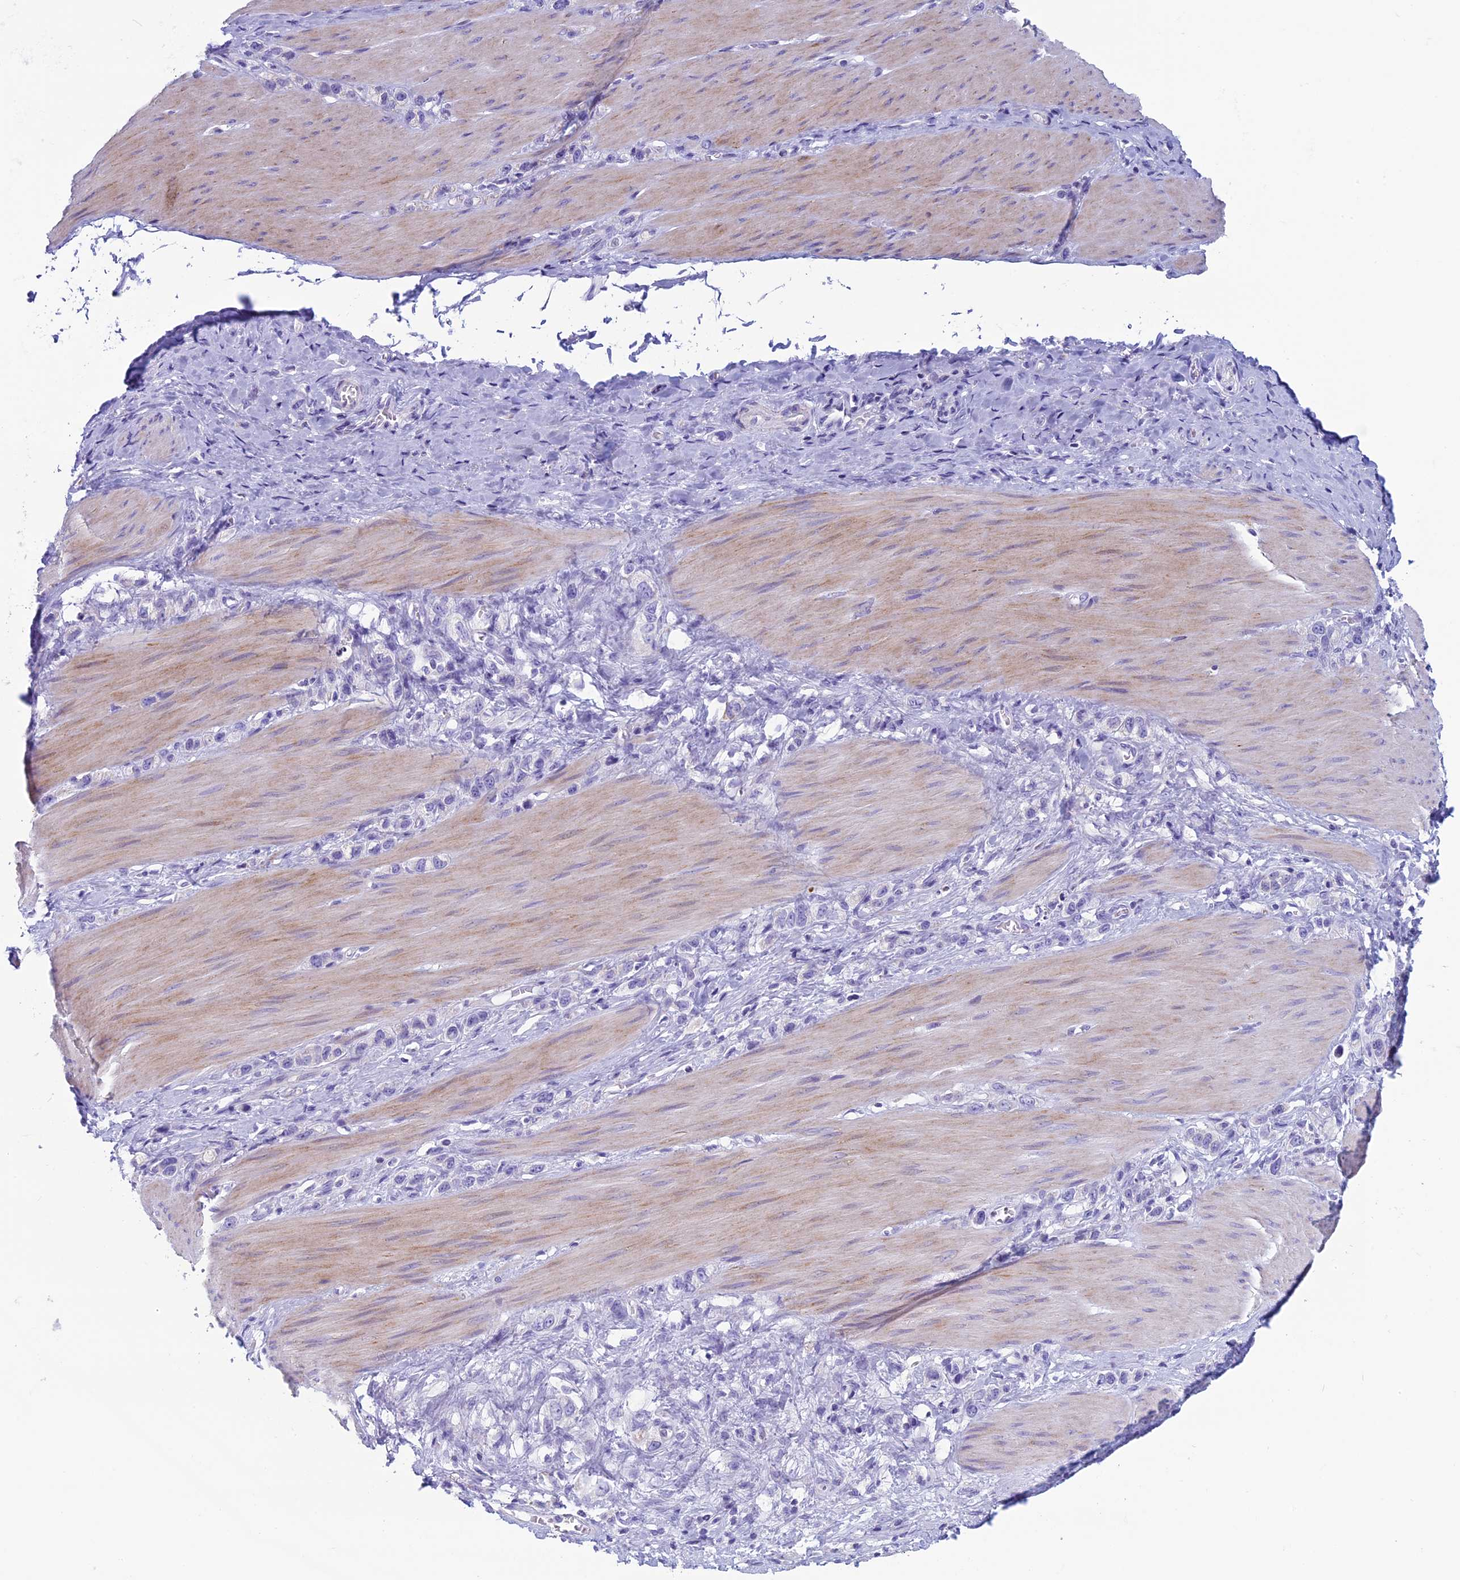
{"staining": {"intensity": "negative", "quantity": "none", "location": "none"}, "tissue": "stomach cancer", "cell_type": "Tumor cells", "image_type": "cancer", "snomed": [{"axis": "morphology", "description": "Adenocarcinoma, NOS"}, {"axis": "topography", "description": "Stomach"}], "caption": "This is a micrograph of IHC staining of stomach cancer, which shows no positivity in tumor cells.", "gene": "ZNF563", "patient": {"sex": "female", "age": 65}}